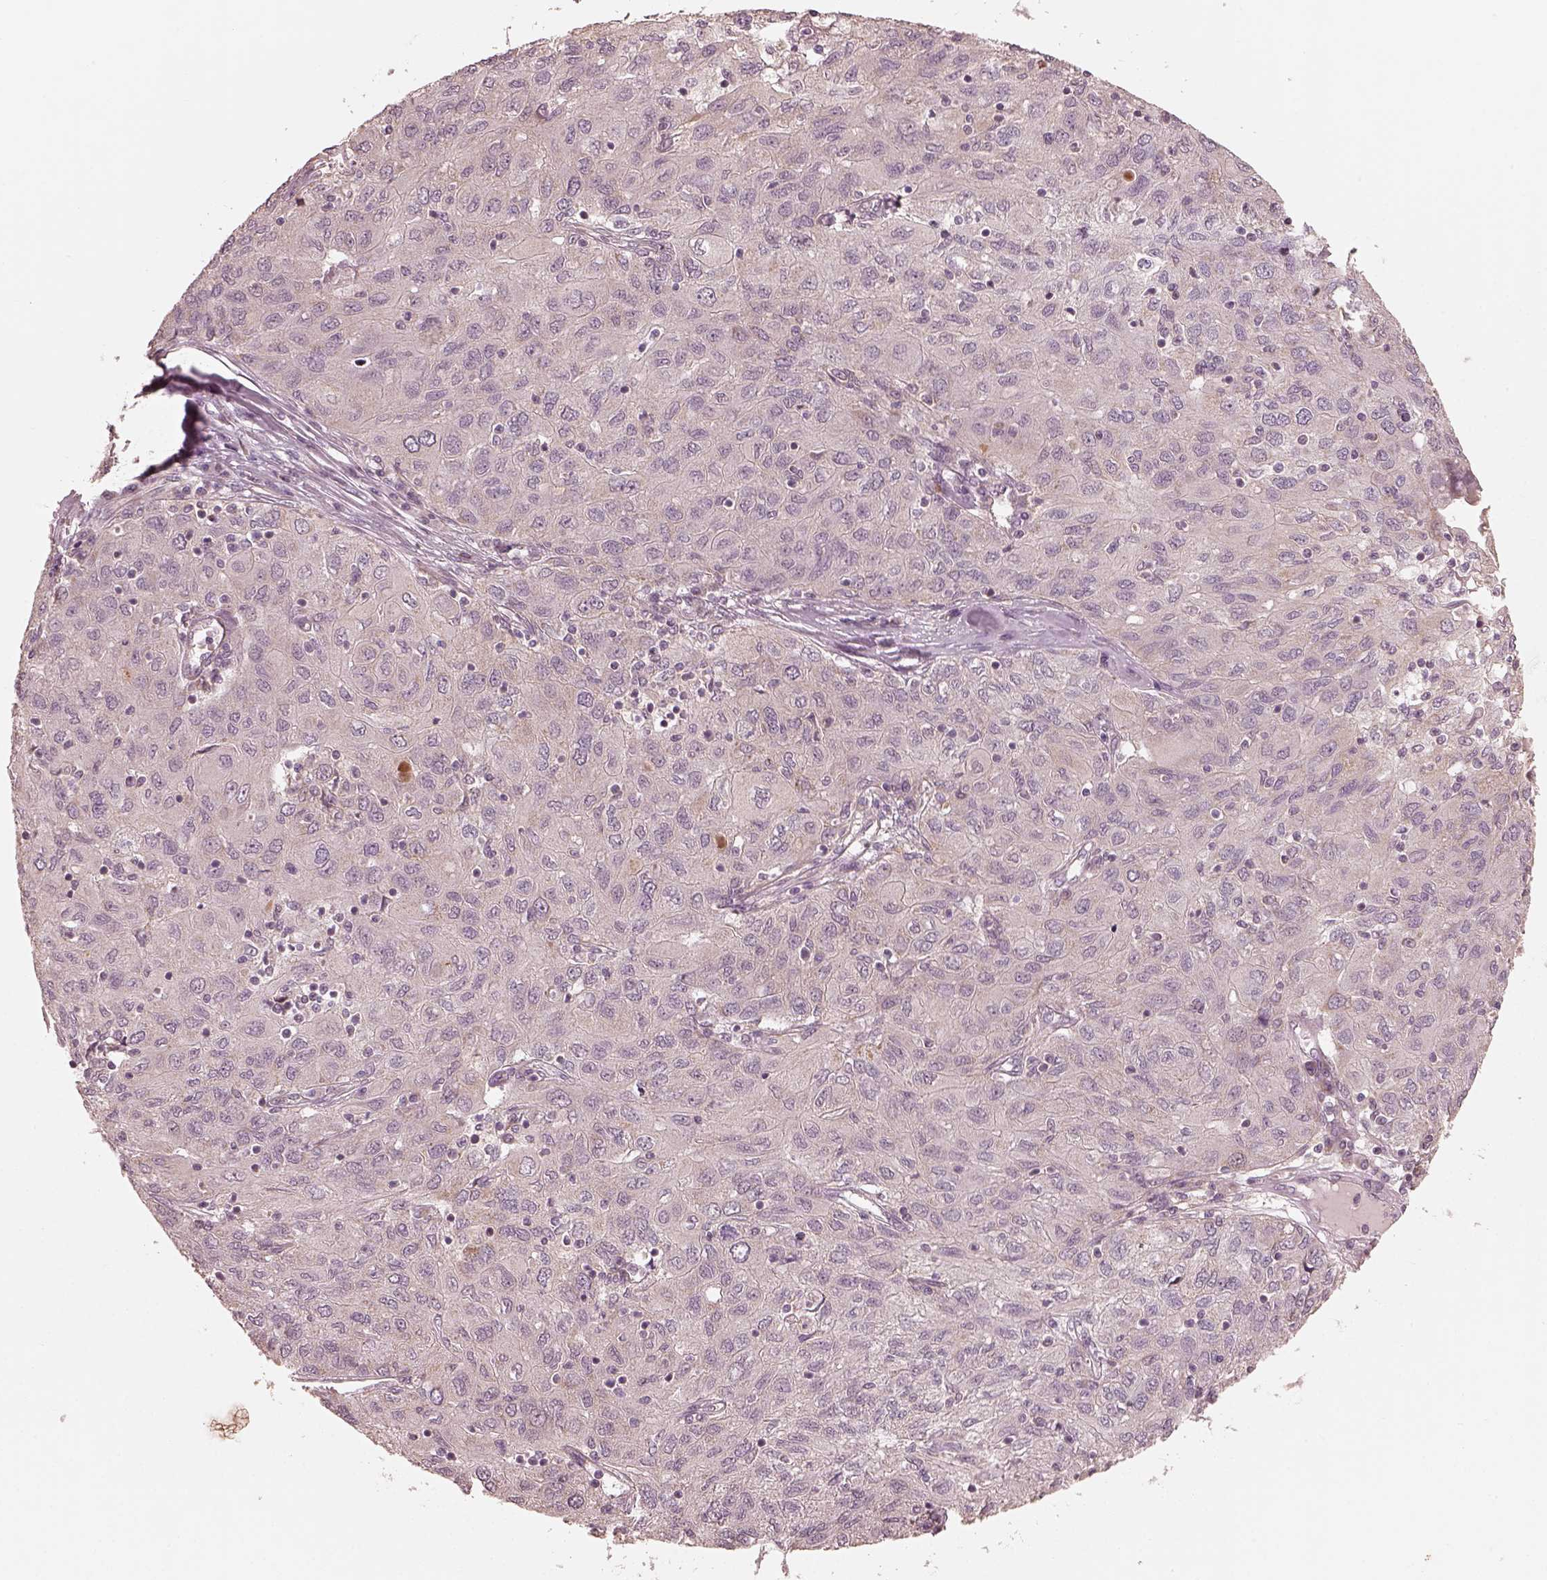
{"staining": {"intensity": "weak", "quantity": "<25%", "location": "cytoplasmic/membranous"}, "tissue": "ovarian cancer", "cell_type": "Tumor cells", "image_type": "cancer", "snomed": [{"axis": "morphology", "description": "Carcinoma, endometroid"}, {"axis": "topography", "description": "Ovary"}], "caption": "Tumor cells show no significant protein positivity in ovarian endometroid carcinoma.", "gene": "SLC25A46", "patient": {"sex": "female", "age": 50}}